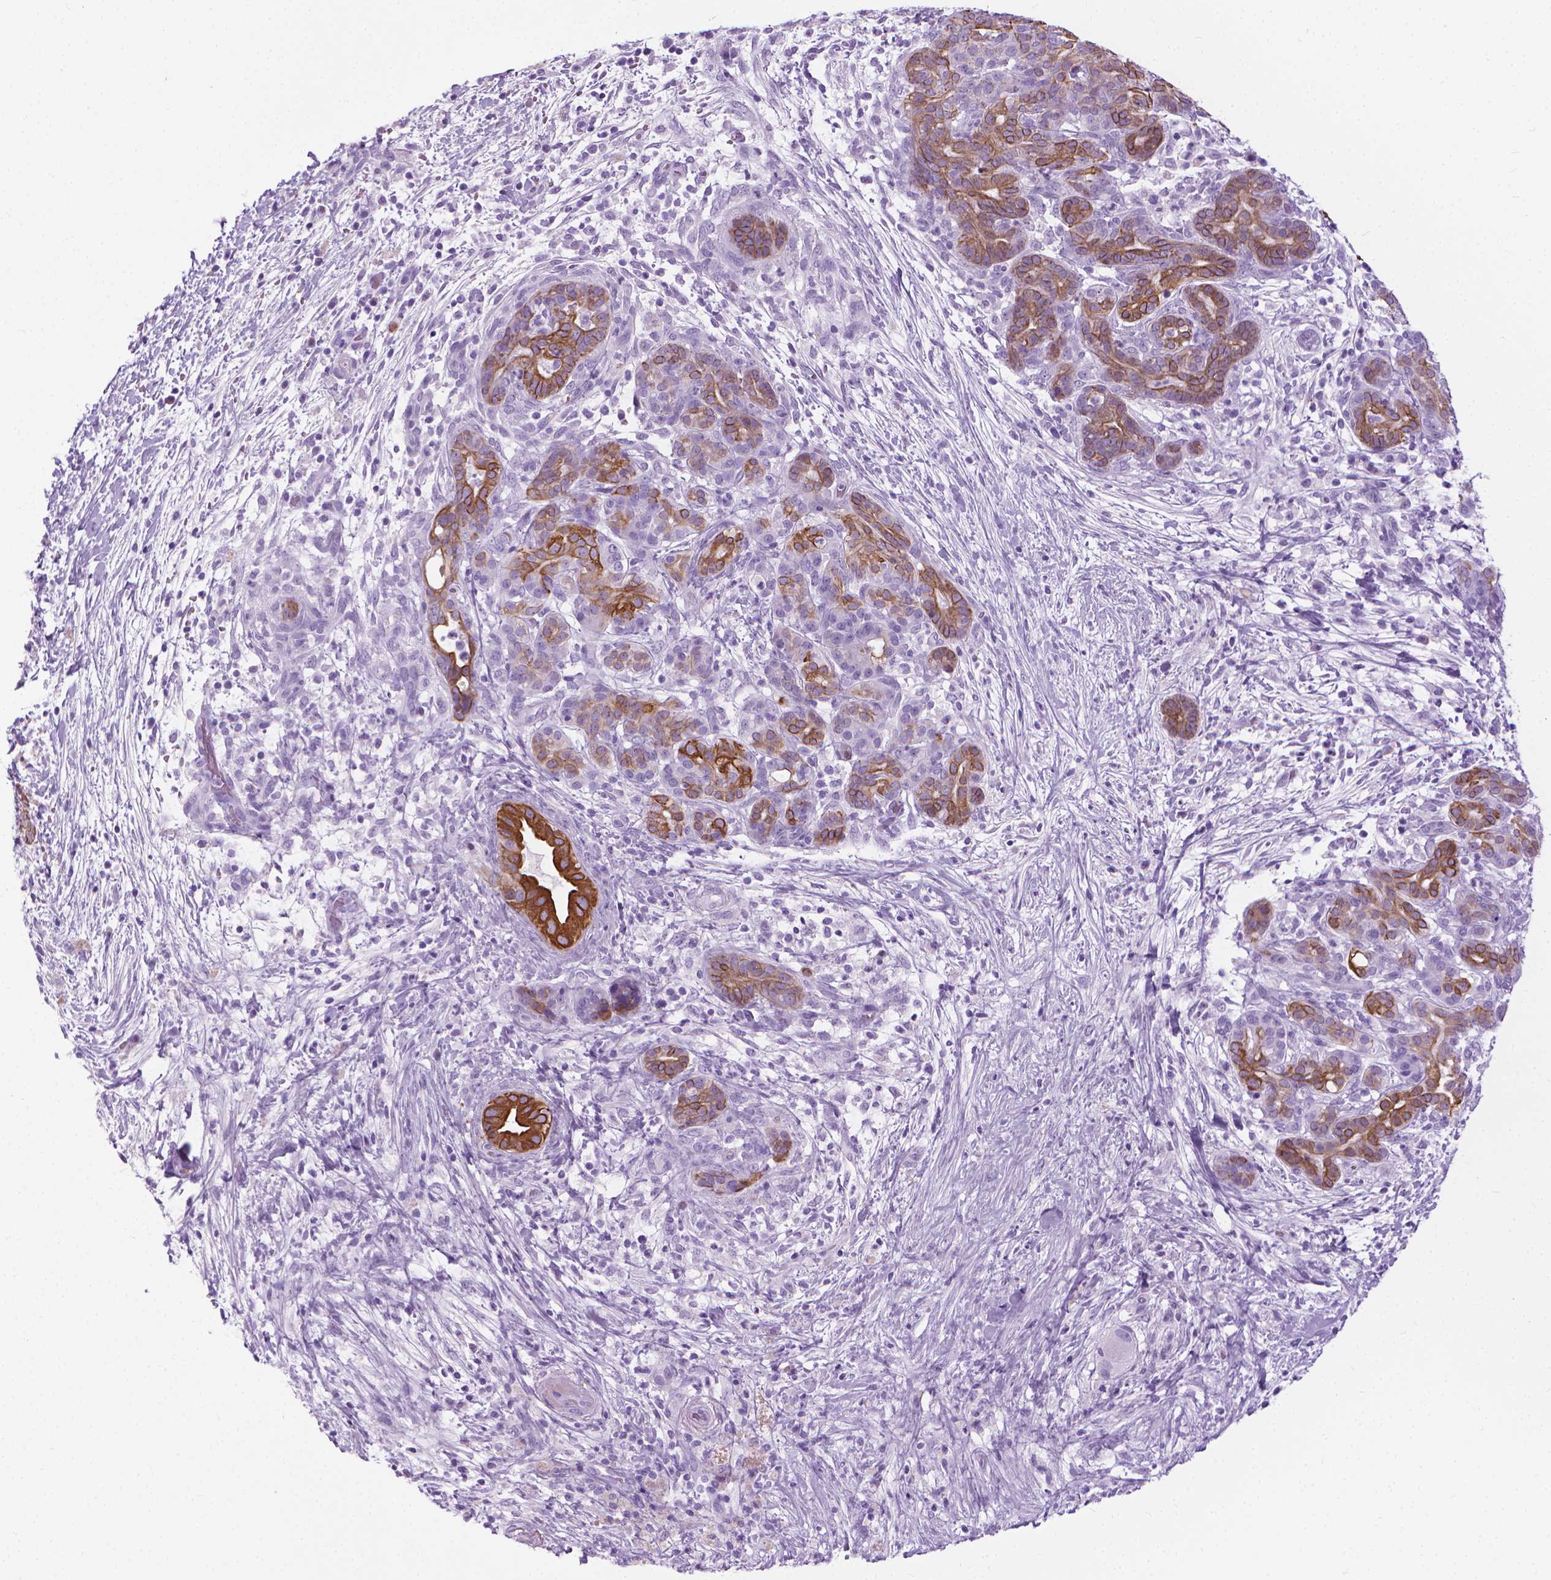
{"staining": {"intensity": "strong", "quantity": ">75%", "location": "cytoplasmic/membranous"}, "tissue": "pancreatic cancer", "cell_type": "Tumor cells", "image_type": "cancer", "snomed": [{"axis": "morphology", "description": "Adenocarcinoma, NOS"}, {"axis": "topography", "description": "Pancreas"}], "caption": "The immunohistochemical stain labels strong cytoplasmic/membranous expression in tumor cells of pancreatic cancer tissue.", "gene": "HTR2B", "patient": {"sex": "male", "age": 44}}